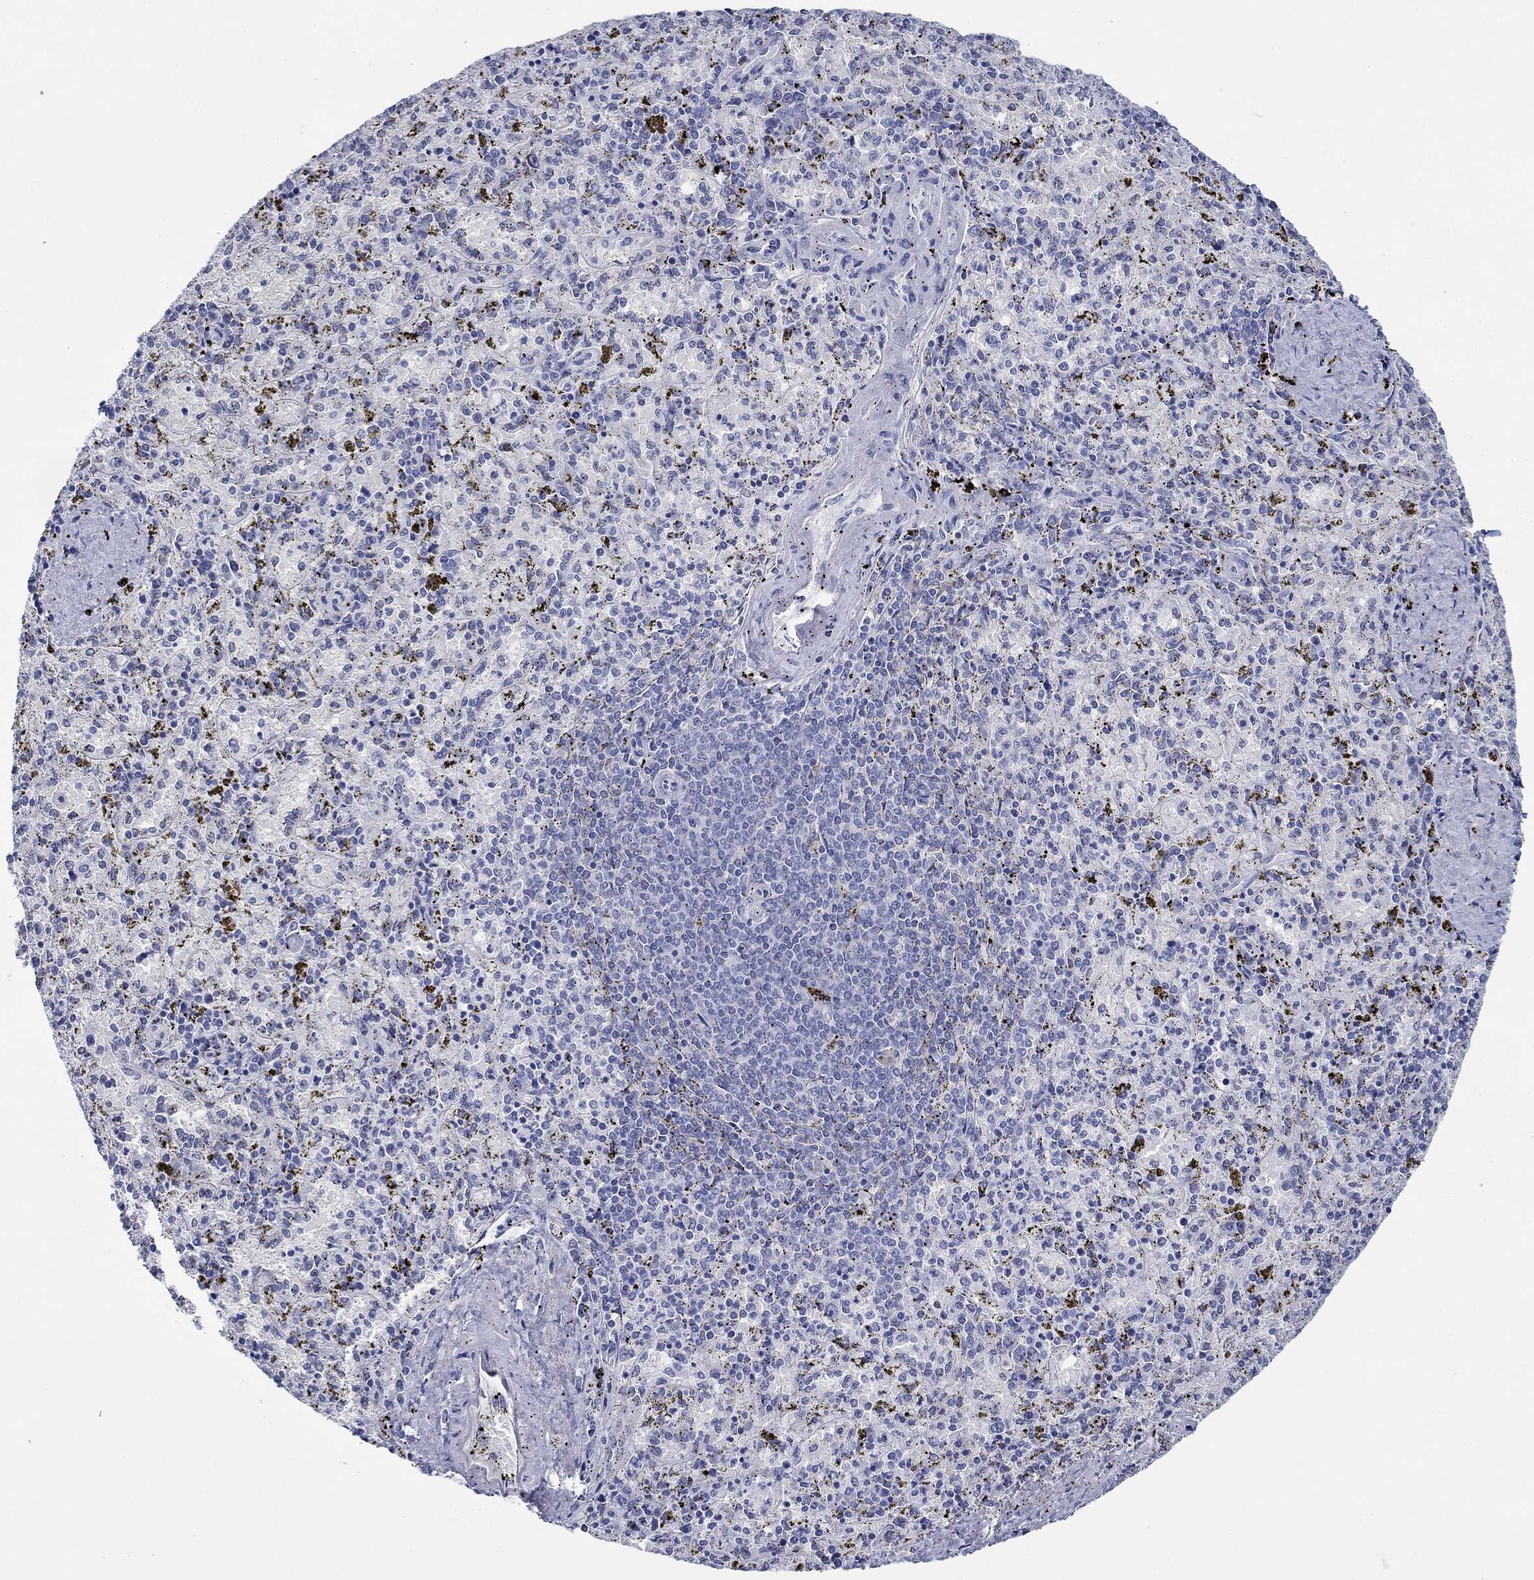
{"staining": {"intensity": "negative", "quantity": "none", "location": "none"}, "tissue": "spleen", "cell_type": "Cells in red pulp", "image_type": "normal", "snomed": [{"axis": "morphology", "description": "Normal tissue, NOS"}, {"axis": "topography", "description": "Spleen"}], "caption": "Immunohistochemistry histopathology image of benign spleen stained for a protein (brown), which exhibits no expression in cells in red pulp. (Immunohistochemistry, brightfield microscopy, high magnification).", "gene": "PDYN", "patient": {"sex": "female", "age": 50}}